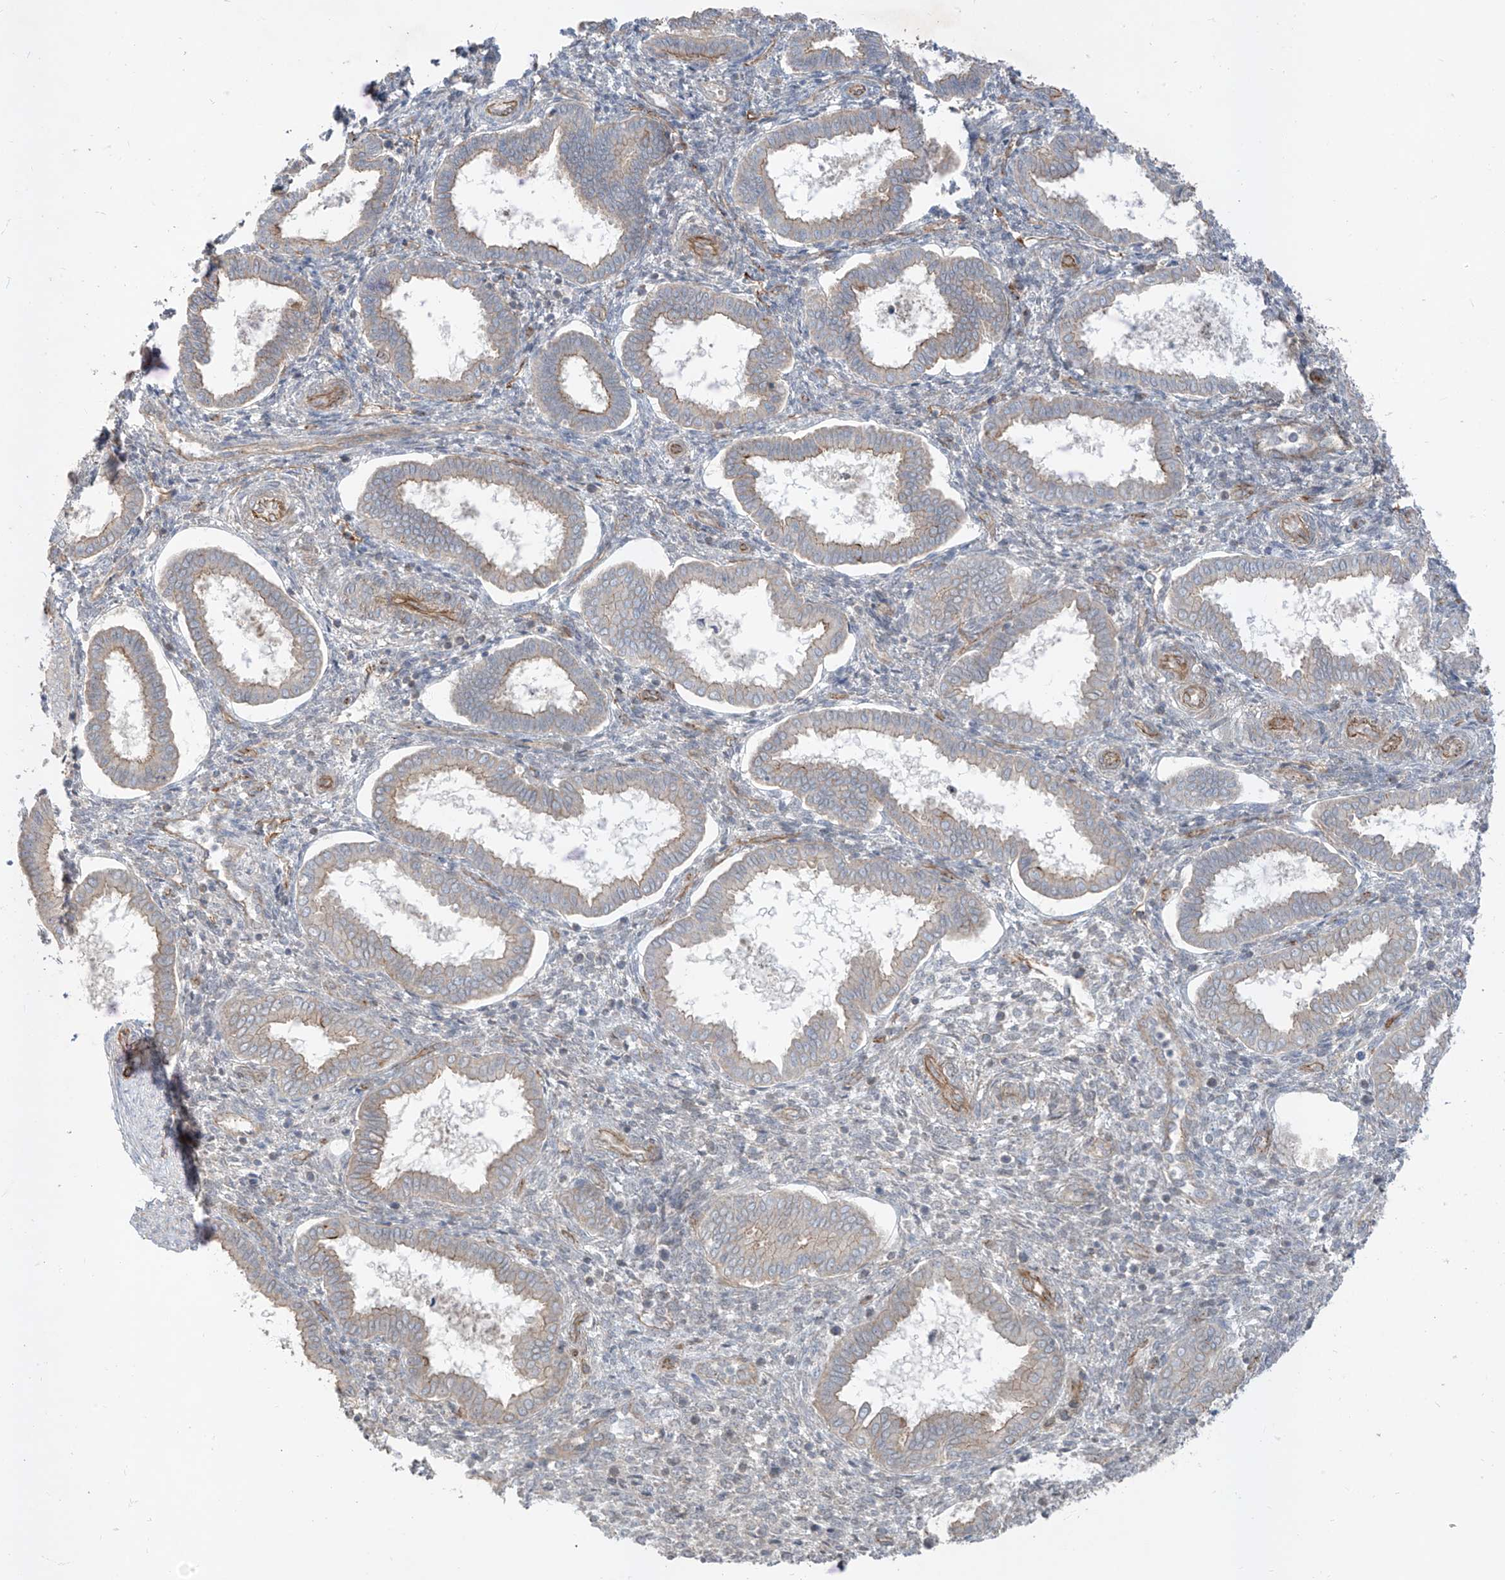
{"staining": {"intensity": "negative", "quantity": "none", "location": "none"}, "tissue": "endometrium", "cell_type": "Cells in endometrial stroma", "image_type": "normal", "snomed": [{"axis": "morphology", "description": "Normal tissue, NOS"}, {"axis": "topography", "description": "Endometrium"}], "caption": "This is an IHC histopathology image of normal endometrium. There is no staining in cells in endometrial stroma.", "gene": "EPHX4", "patient": {"sex": "female", "age": 24}}